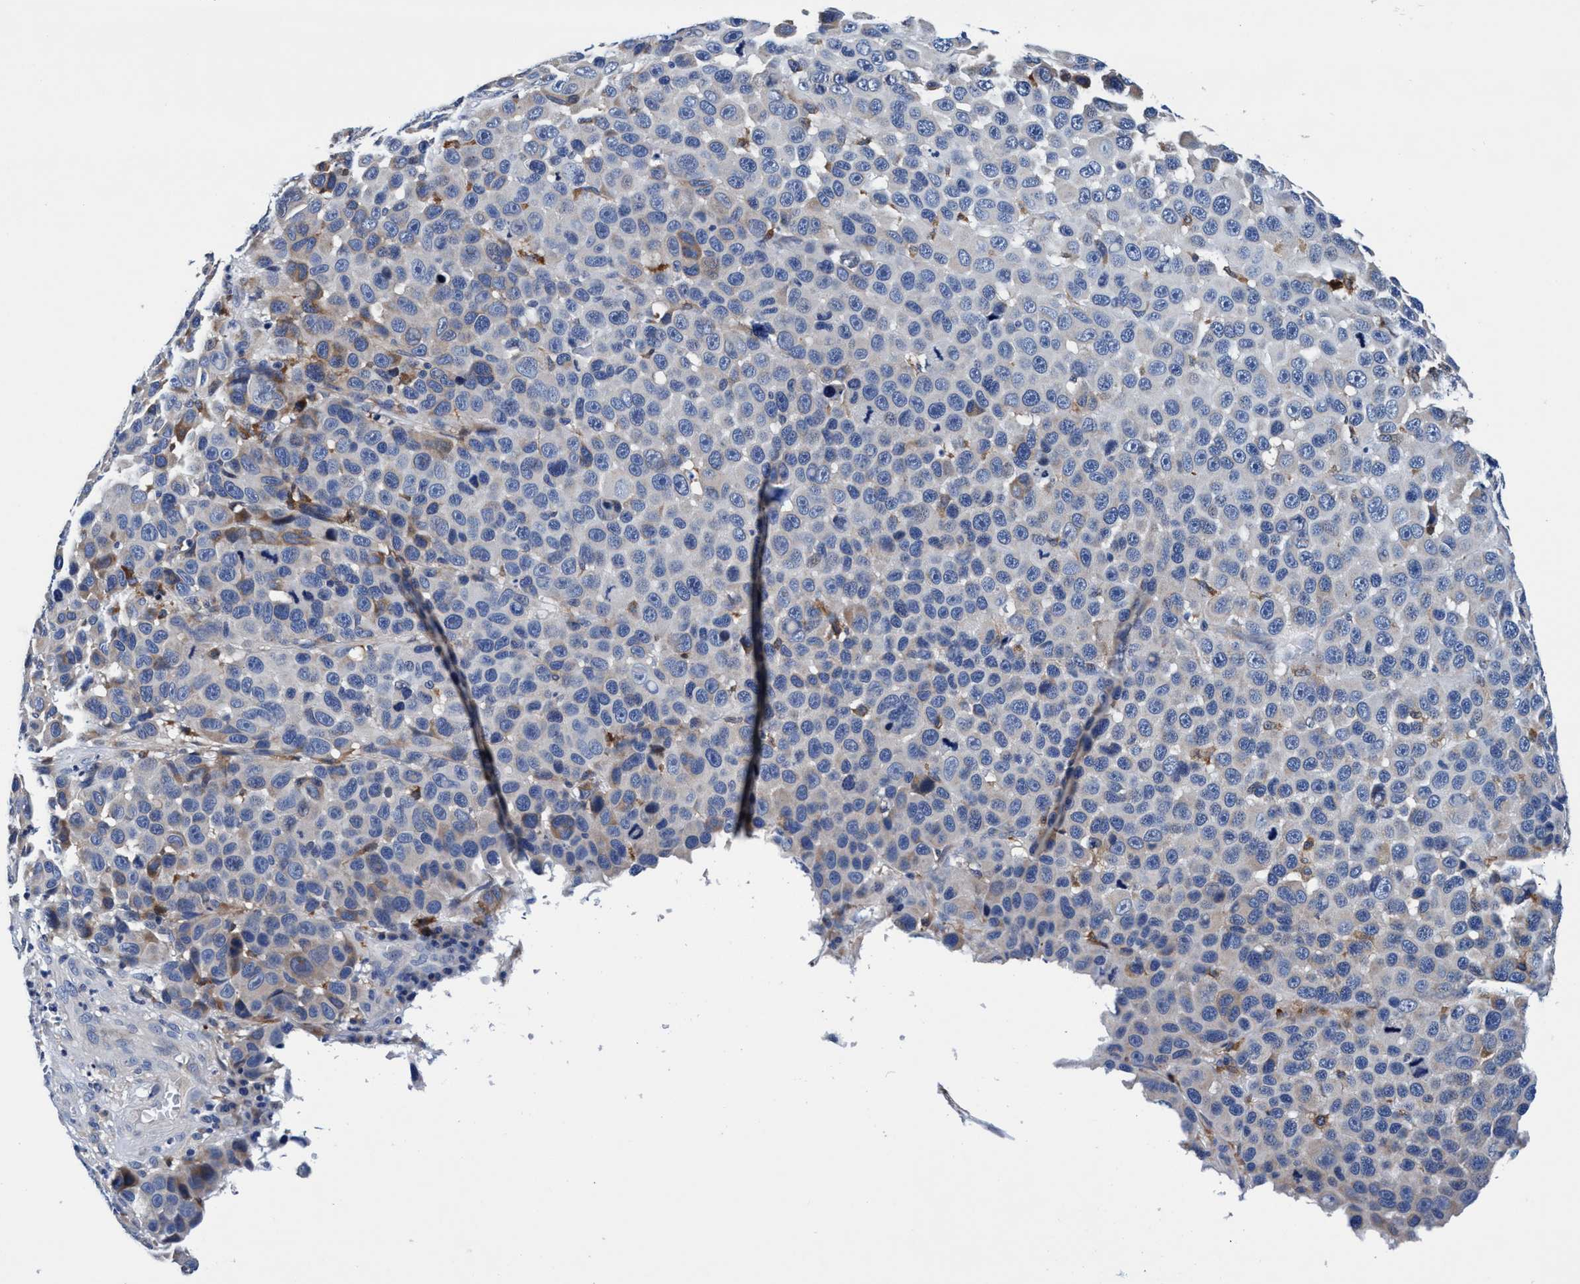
{"staining": {"intensity": "weak", "quantity": "<25%", "location": "cytoplasmic/membranous"}, "tissue": "melanoma", "cell_type": "Tumor cells", "image_type": "cancer", "snomed": [{"axis": "morphology", "description": "Malignant melanoma, NOS"}, {"axis": "topography", "description": "Skin"}], "caption": "IHC photomicrograph of neoplastic tissue: malignant melanoma stained with DAB reveals no significant protein staining in tumor cells.", "gene": "UBALD2", "patient": {"sex": "male", "age": 53}}